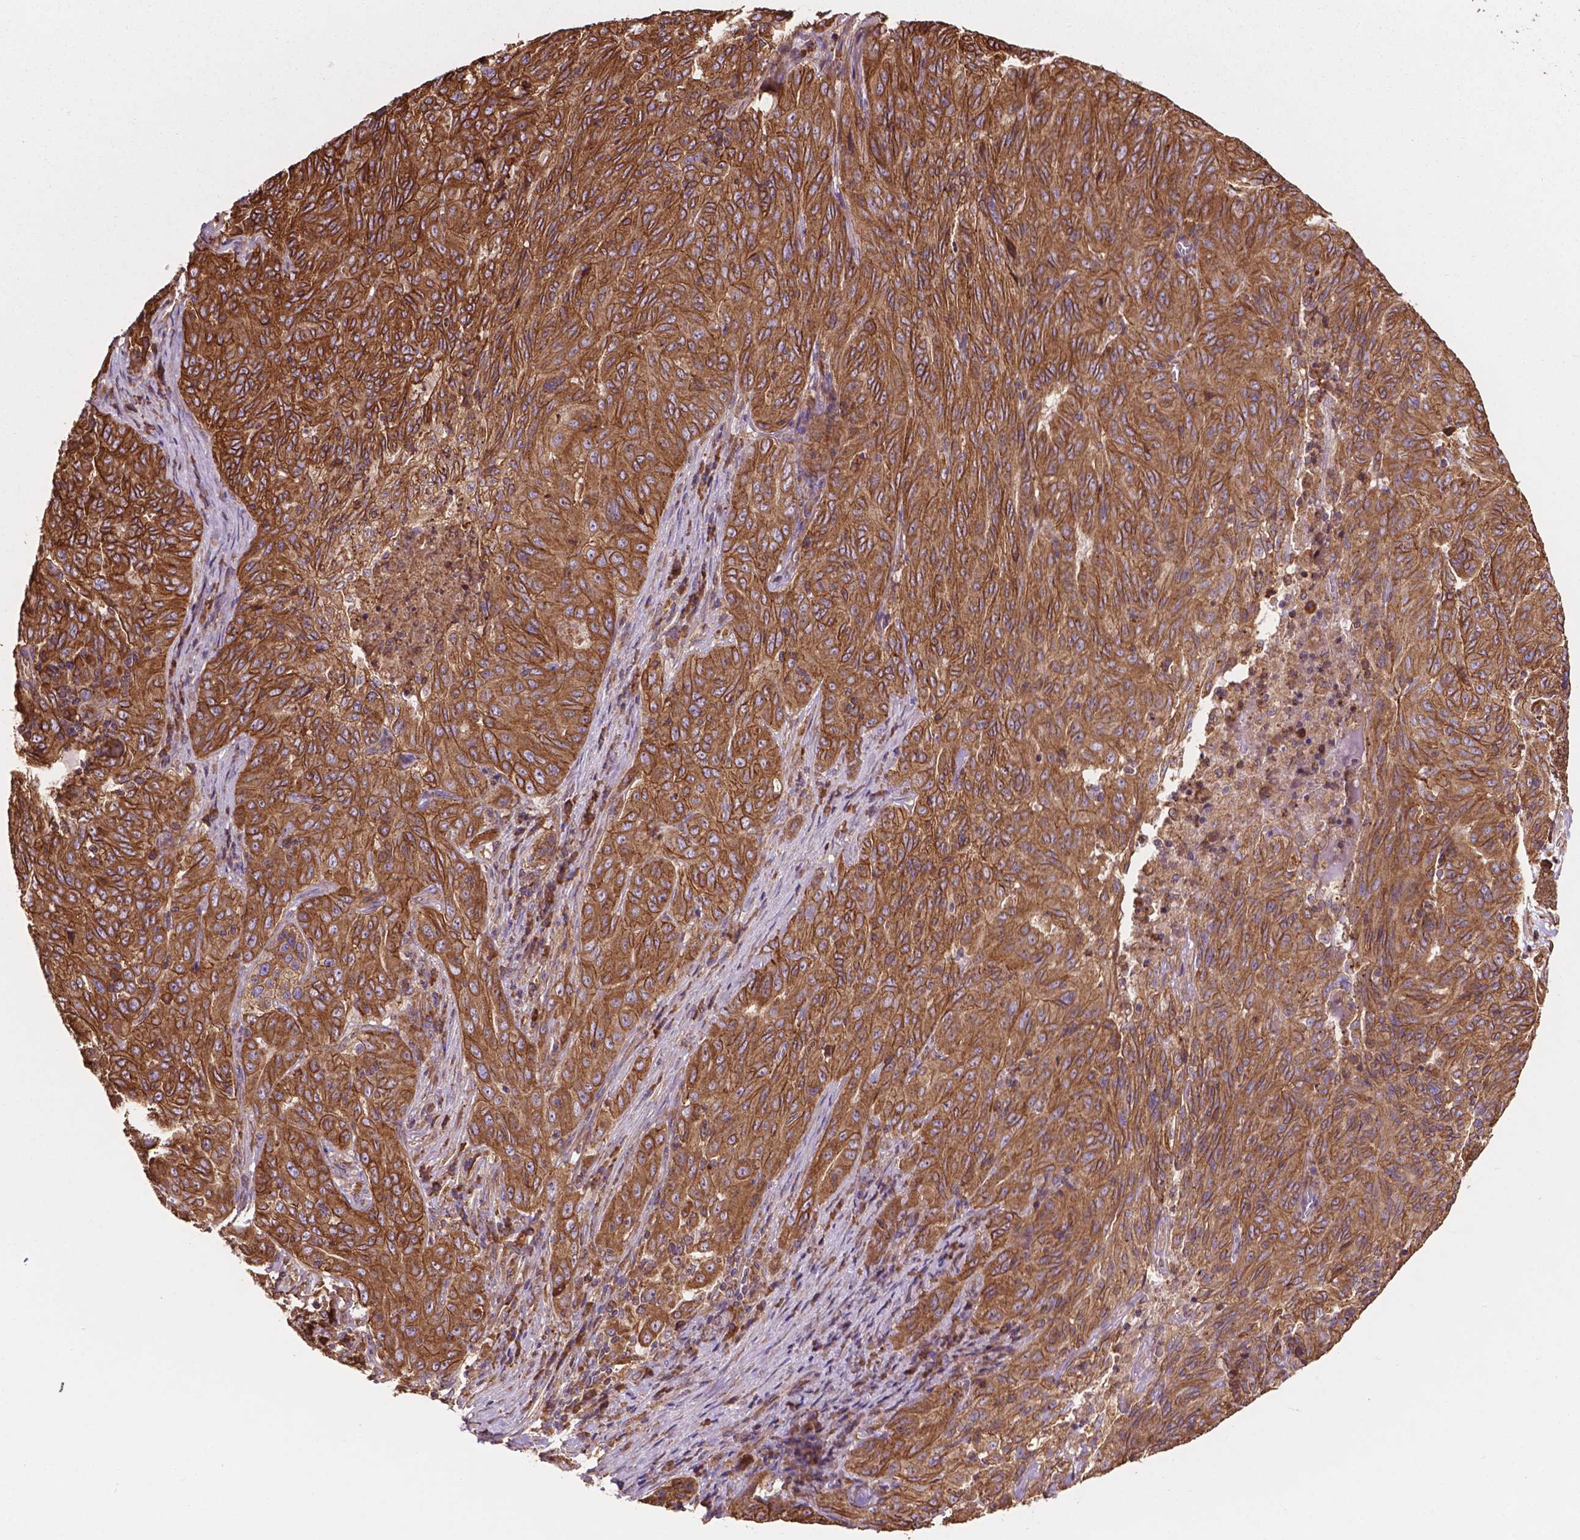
{"staining": {"intensity": "moderate", "quantity": ">75%", "location": "cytoplasmic/membranous"}, "tissue": "pancreatic cancer", "cell_type": "Tumor cells", "image_type": "cancer", "snomed": [{"axis": "morphology", "description": "Adenocarcinoma, NOS"}, {"axis": "topography", "description": "Pancreas"}], "caption": "IHC of pancreatic cancer exhibits medium levels of moderate cytoplasmic/membranous expression in about >75% of tumor cells.", "gene": "CCDC71L", "patient": {"sex": "male", "age": 63}}